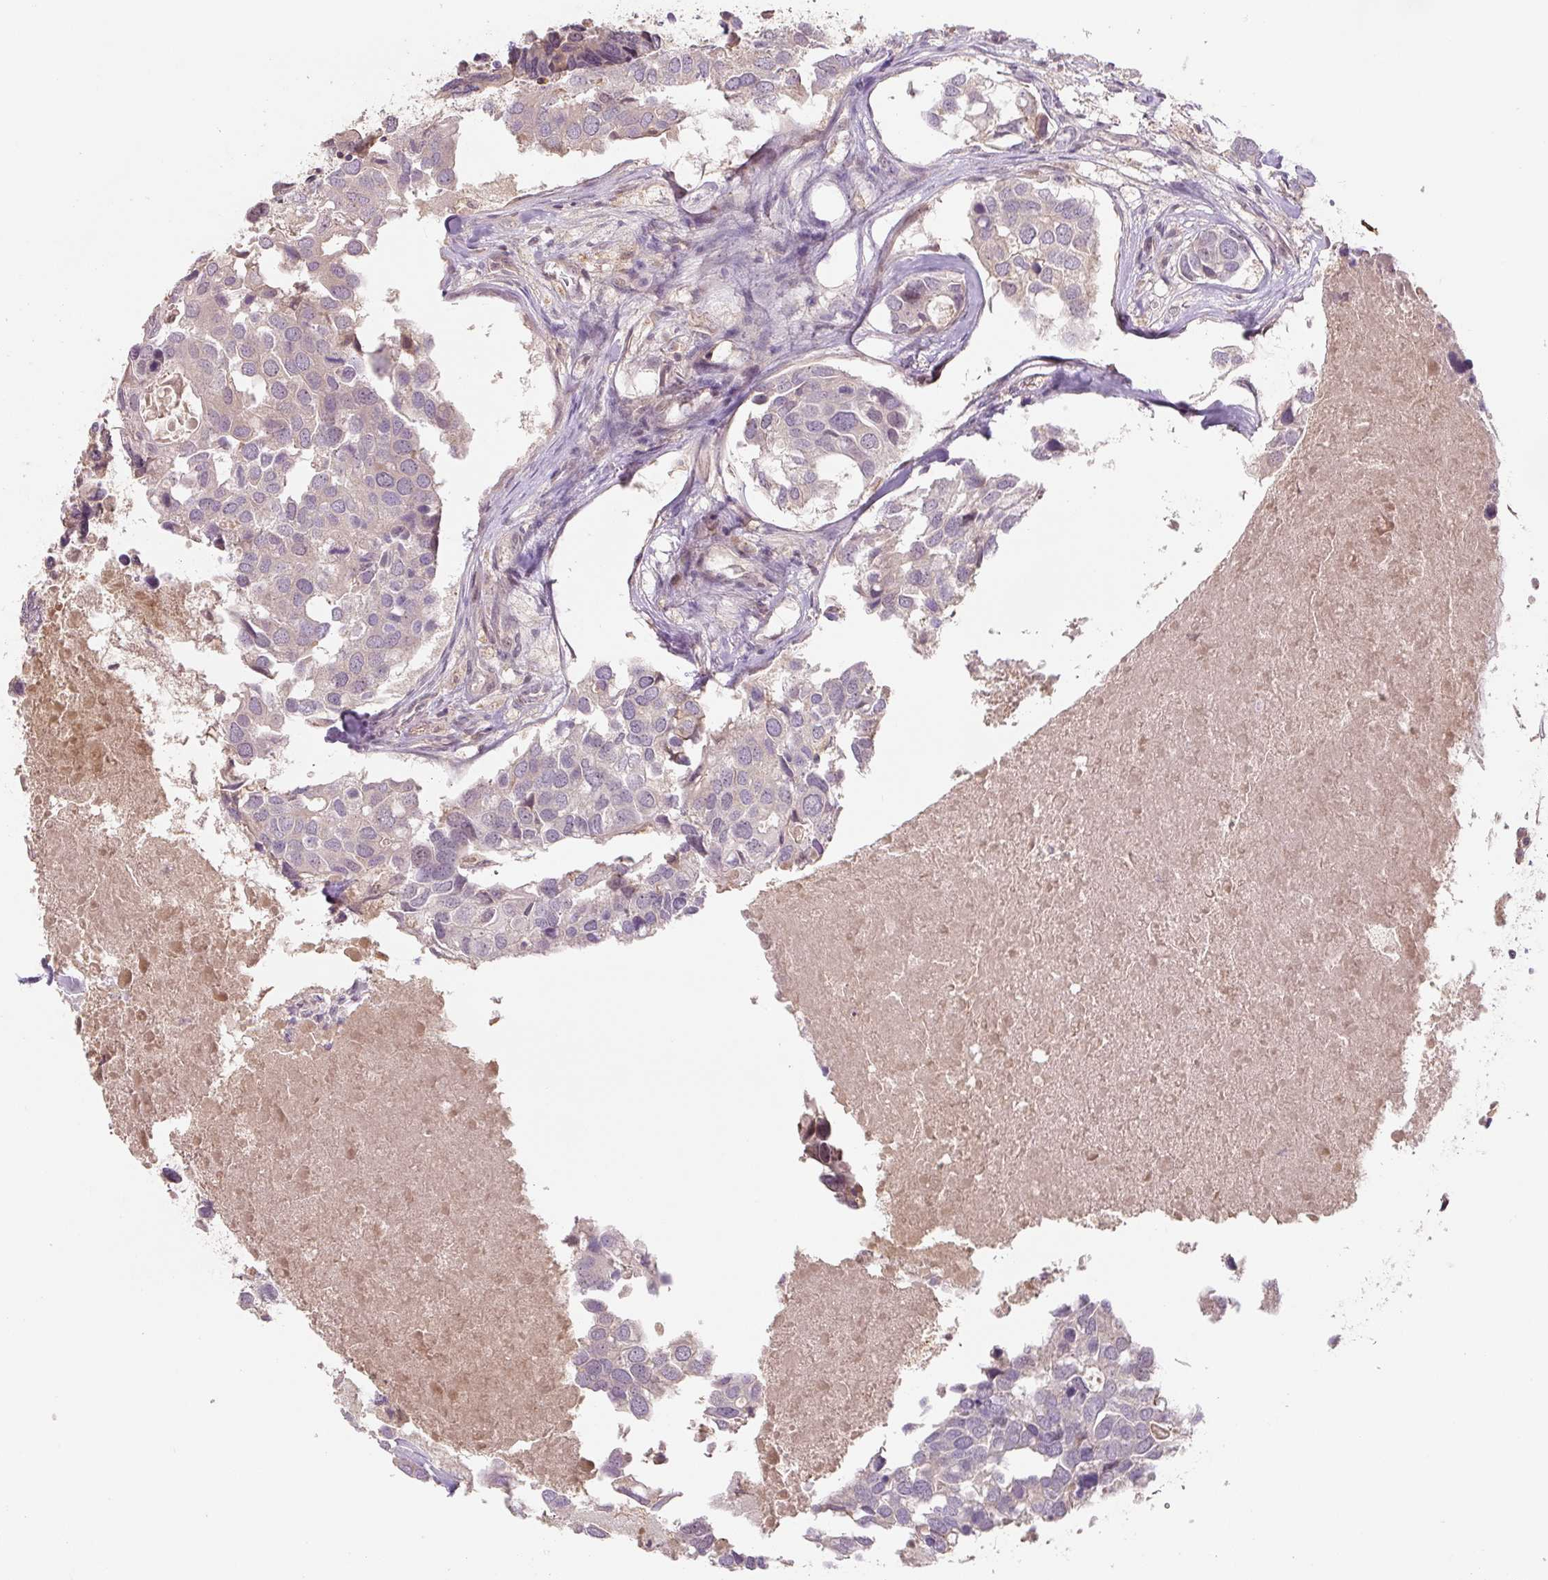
{"staining": {"intensity": "negative", "quantity": "none", "location": "none"}, "tissue": "breast cancer", "cell_type": "Tumor cells", "image_type": "cancer", "snomed": [{"axis": "morphology", "description": "Duct carcinoma"}, {"axis": "topography", "description": "Breast"}], "caption": "DAB (3,3'-diaminobenzidine) immunohistochemical staining of human breast intraductal carcinoma demonstrates no significant expression in tumor cells.", "gene": "C2orf73", "patient": {"sex": "female", "age": 83}}